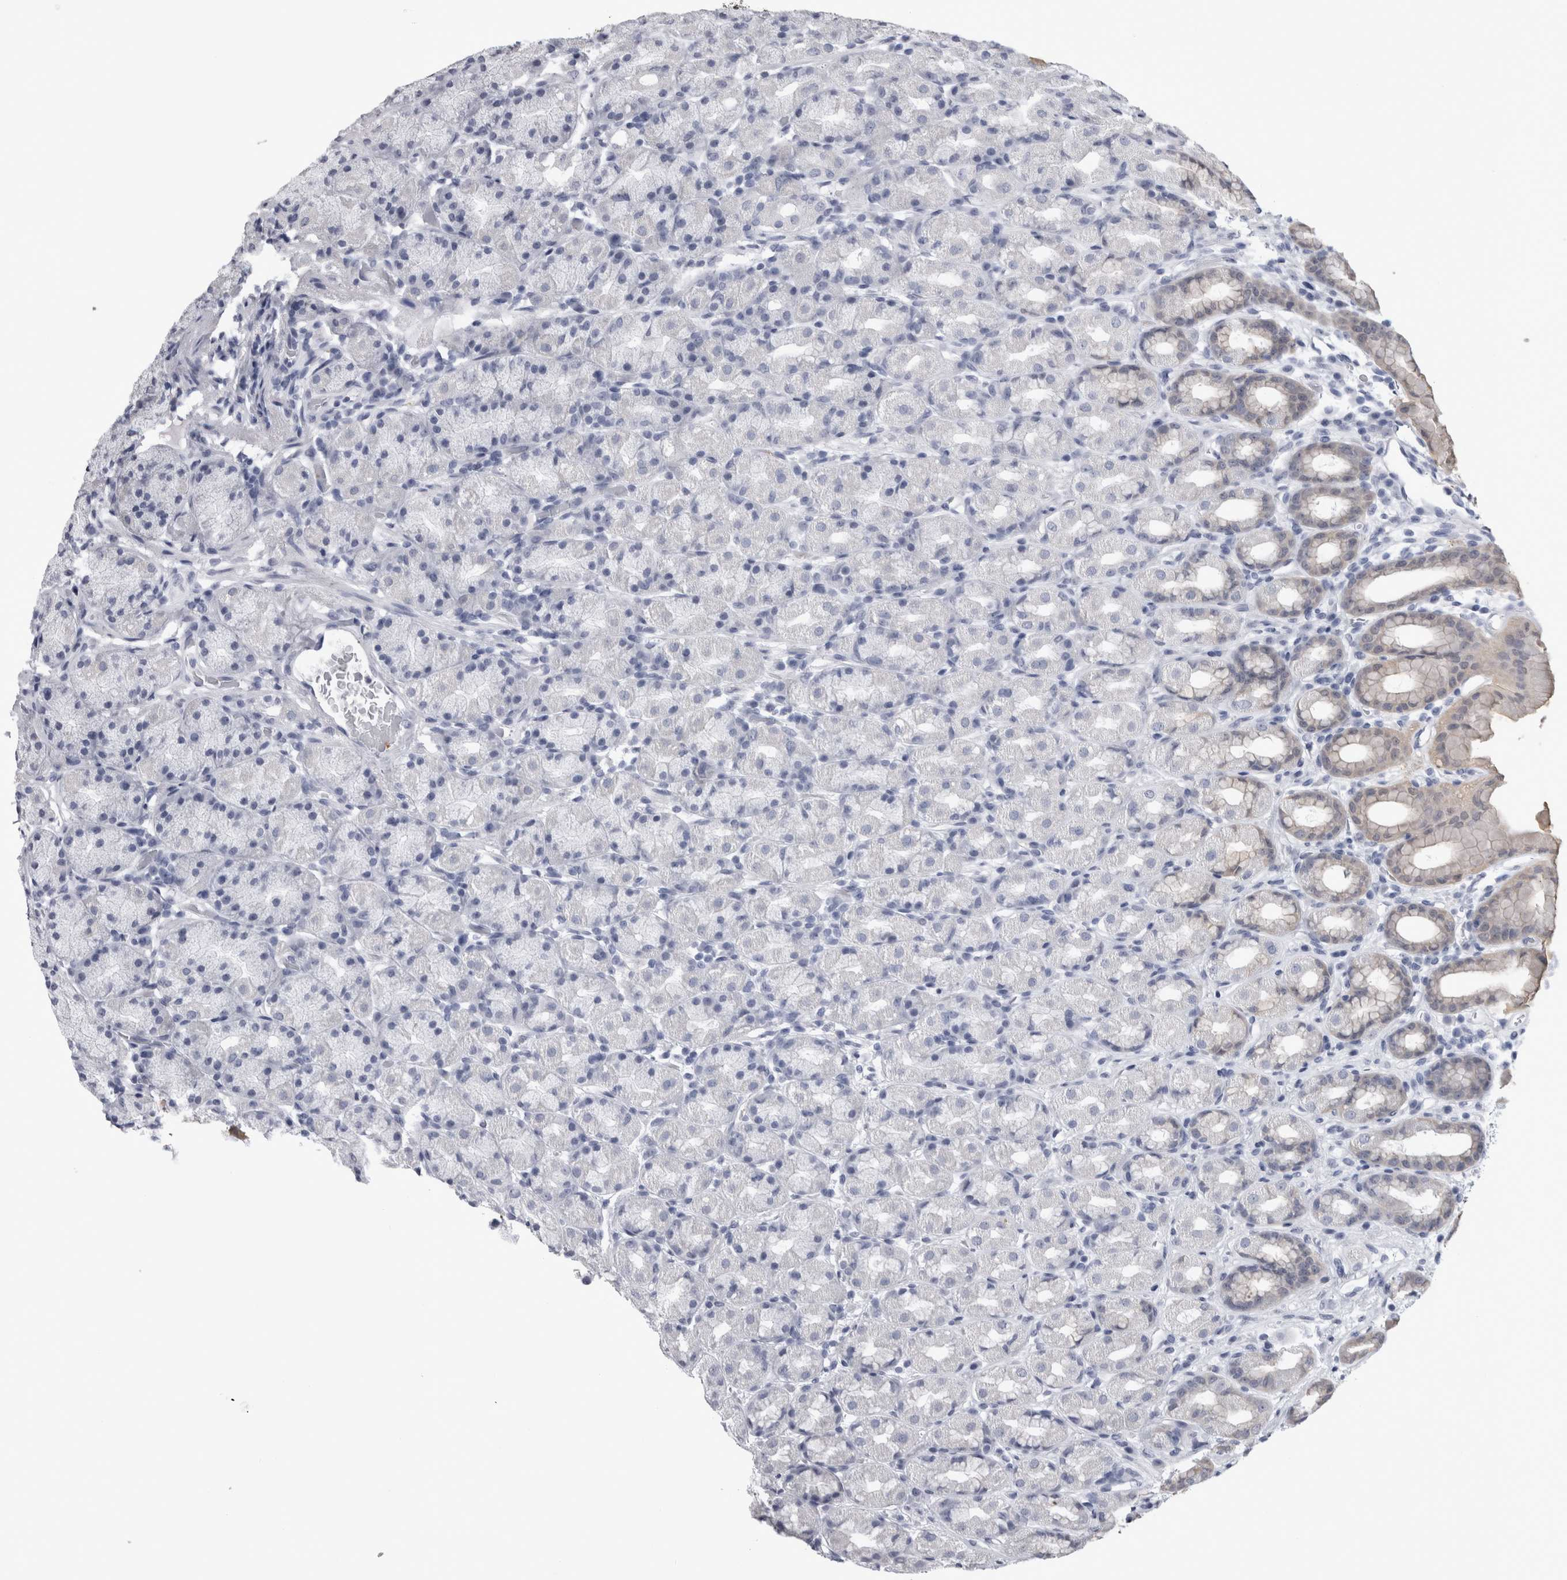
{"staining": {"intensity": "negative", "quantity": "none", "location": "none"}, "tissue": "stomach", "cell_type": "Glandular cells", "image_type": "normal", "snomed": [{"axis": "morphology", "description": "Normal tissue, NOS"}, {"axis": "topography", "description": "Stomach, upper"}], "caption": "High magnification brightfield microscopy of benign stomach stained with DAB (brown) and counterstained with hematoxylin (blue): glandular cells show no significant staining.", "gene": "ALDH8A1", "patient": {"sex": "male", "age": 68}}